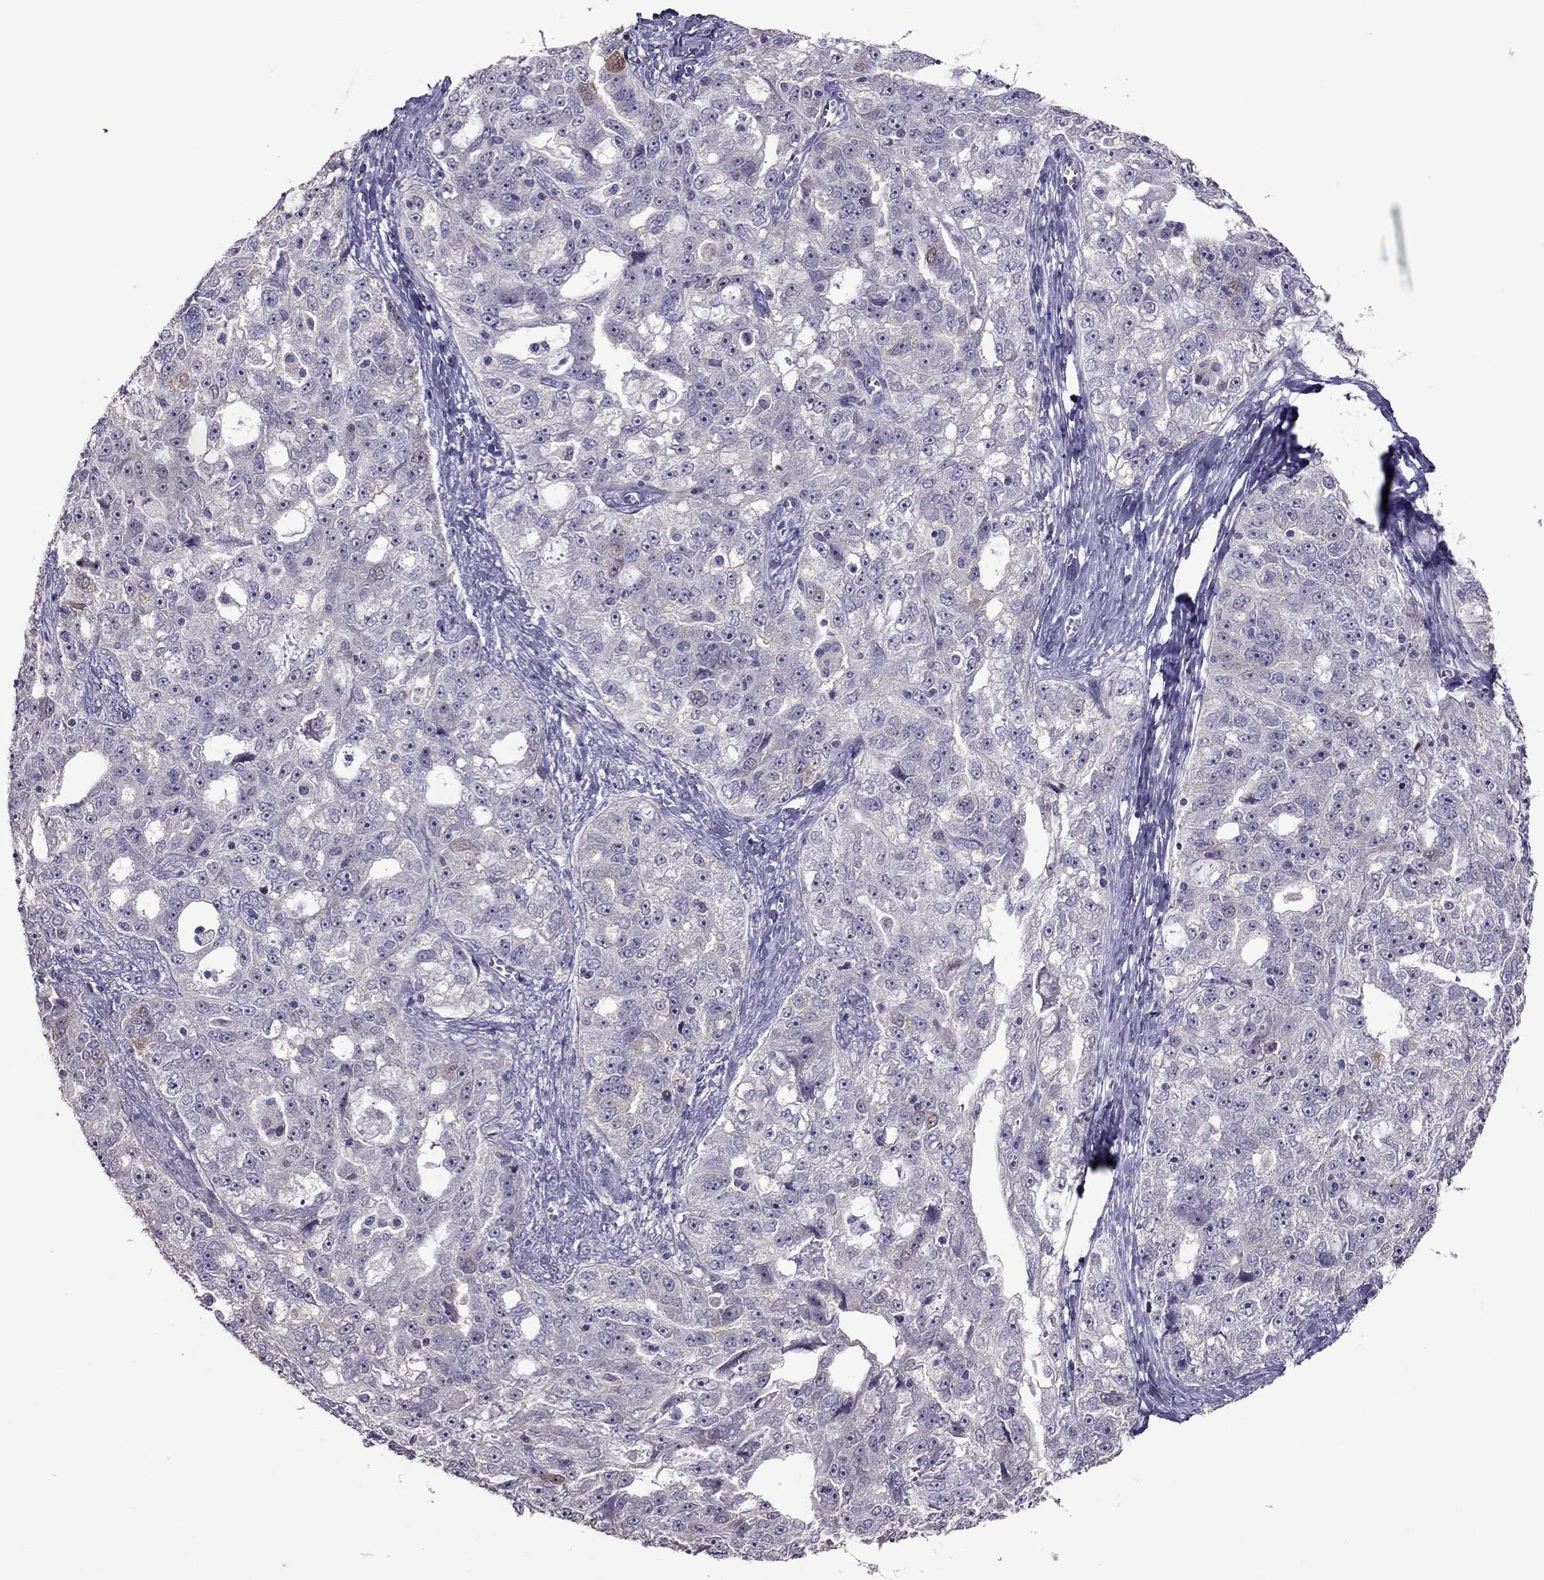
{"staining": {"intensity": "negative", "quantity": "none", "location": "none"}, "tissue": "ovarian cancer", "cell_type": "Tumor cells", "image_type": "cancer", "snomed": [{"axis": "morphology", "description": "Cystadenocarcinoma, serous, NOS"}, {"axis": "topography", "description": "Ovary"}], "caption": "Immunohistochemical staining of human ovarian cancer shows no significant staining in tumor cells.", "gene": "LRRC46", "patient": {"sex": "female", "age": 51}}